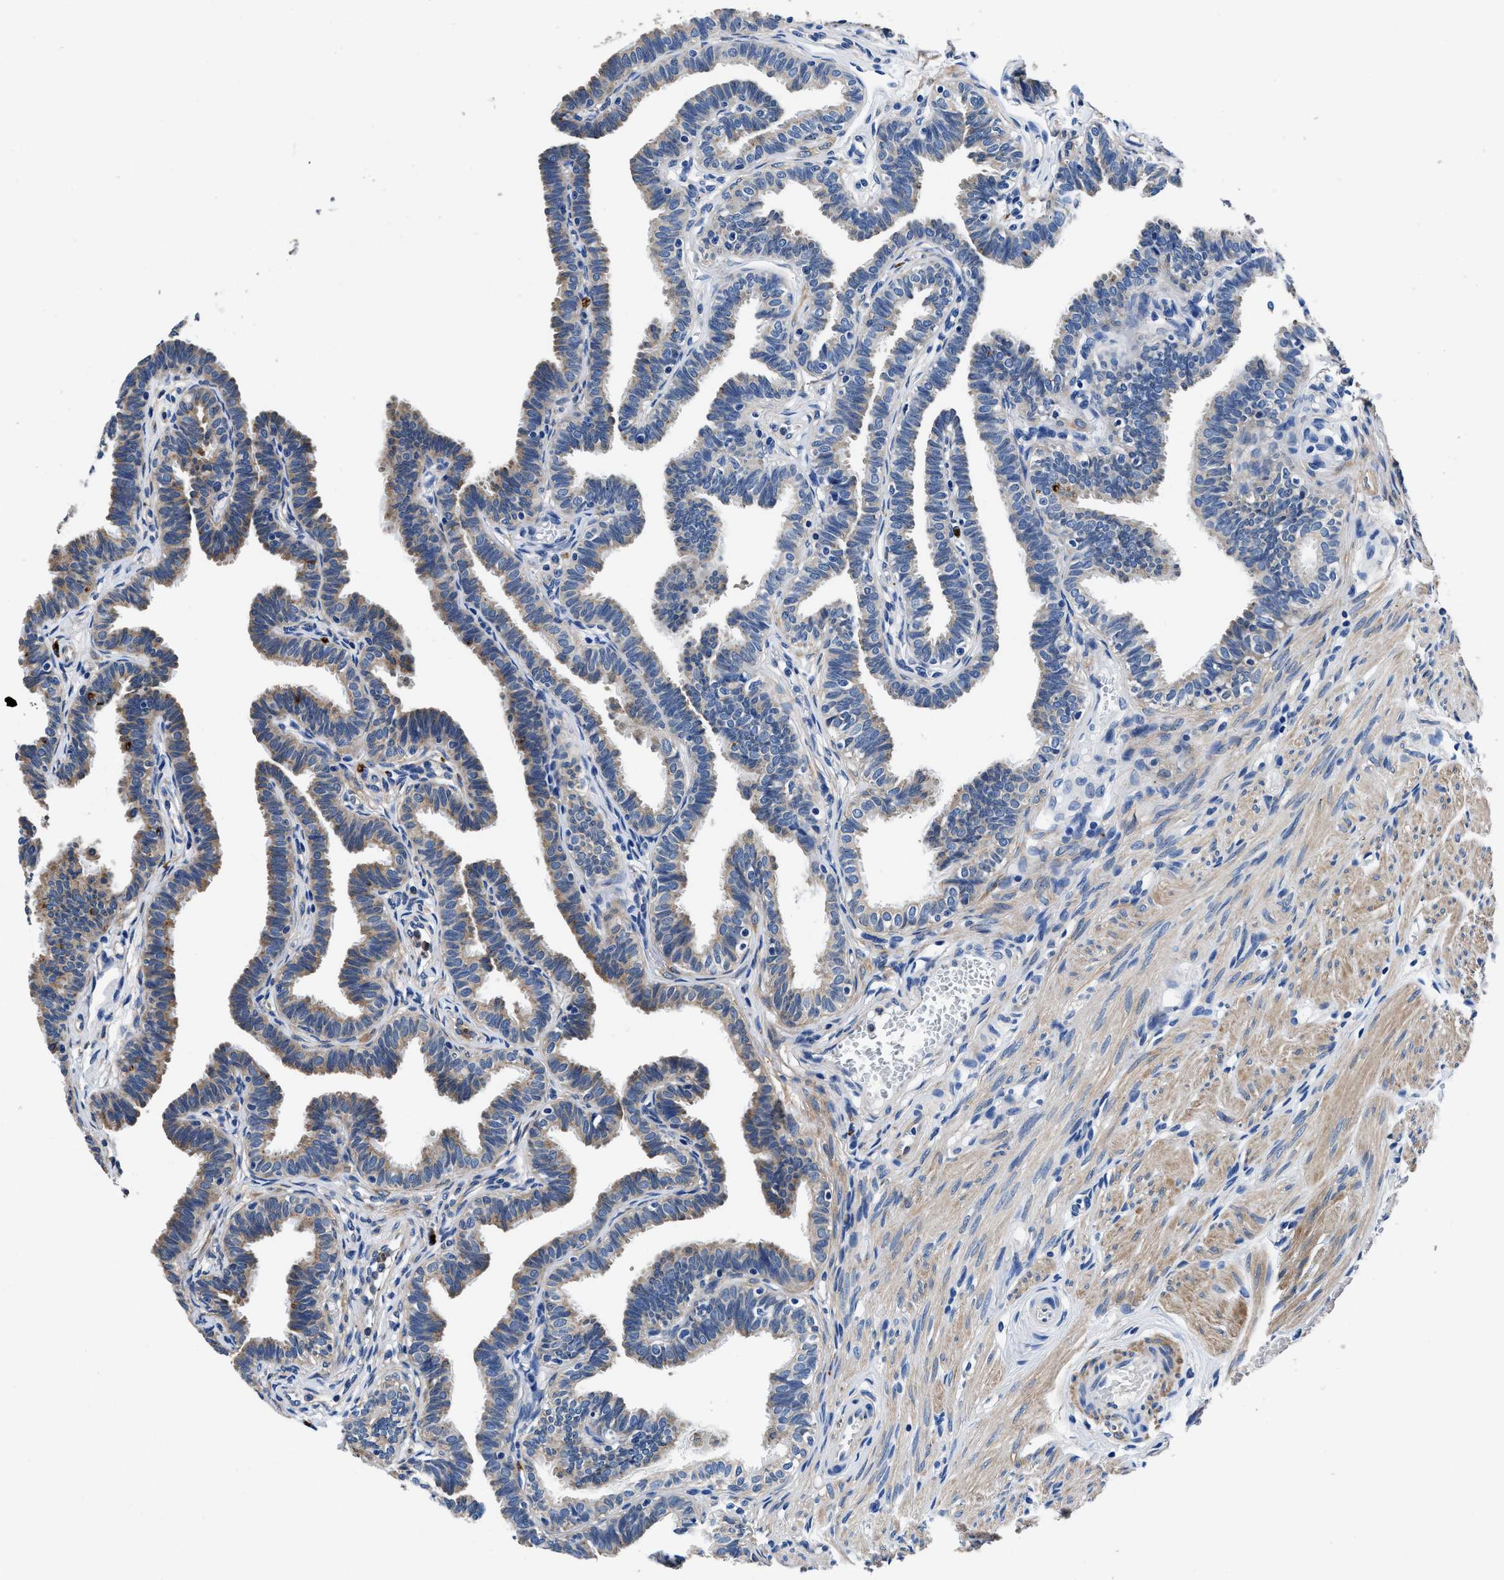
{"staining": {"intensity": "moderate", "quantity": ">75%", "location": "cytoplasmic/membranous"}, "tissue": "fallopian tube", "cell_type": "Glandular cells", "image_type": "normal", "snomed": [{"axis": "morphology", "description": "Normal tissue, NOS"}, {"axis": "topography", "description": "Fallopian tube"}, {"axis": "topography", "description": "Ovary"}], "caption": "This micrograph exhibits IHC staining of unremarkable human fallopian tube, with medium moderate cytoplasmic/membranous staining in approximately >75% of glandular cells.", "gene": "NEU1", "patient": {"sex": "female", "age": 23}}